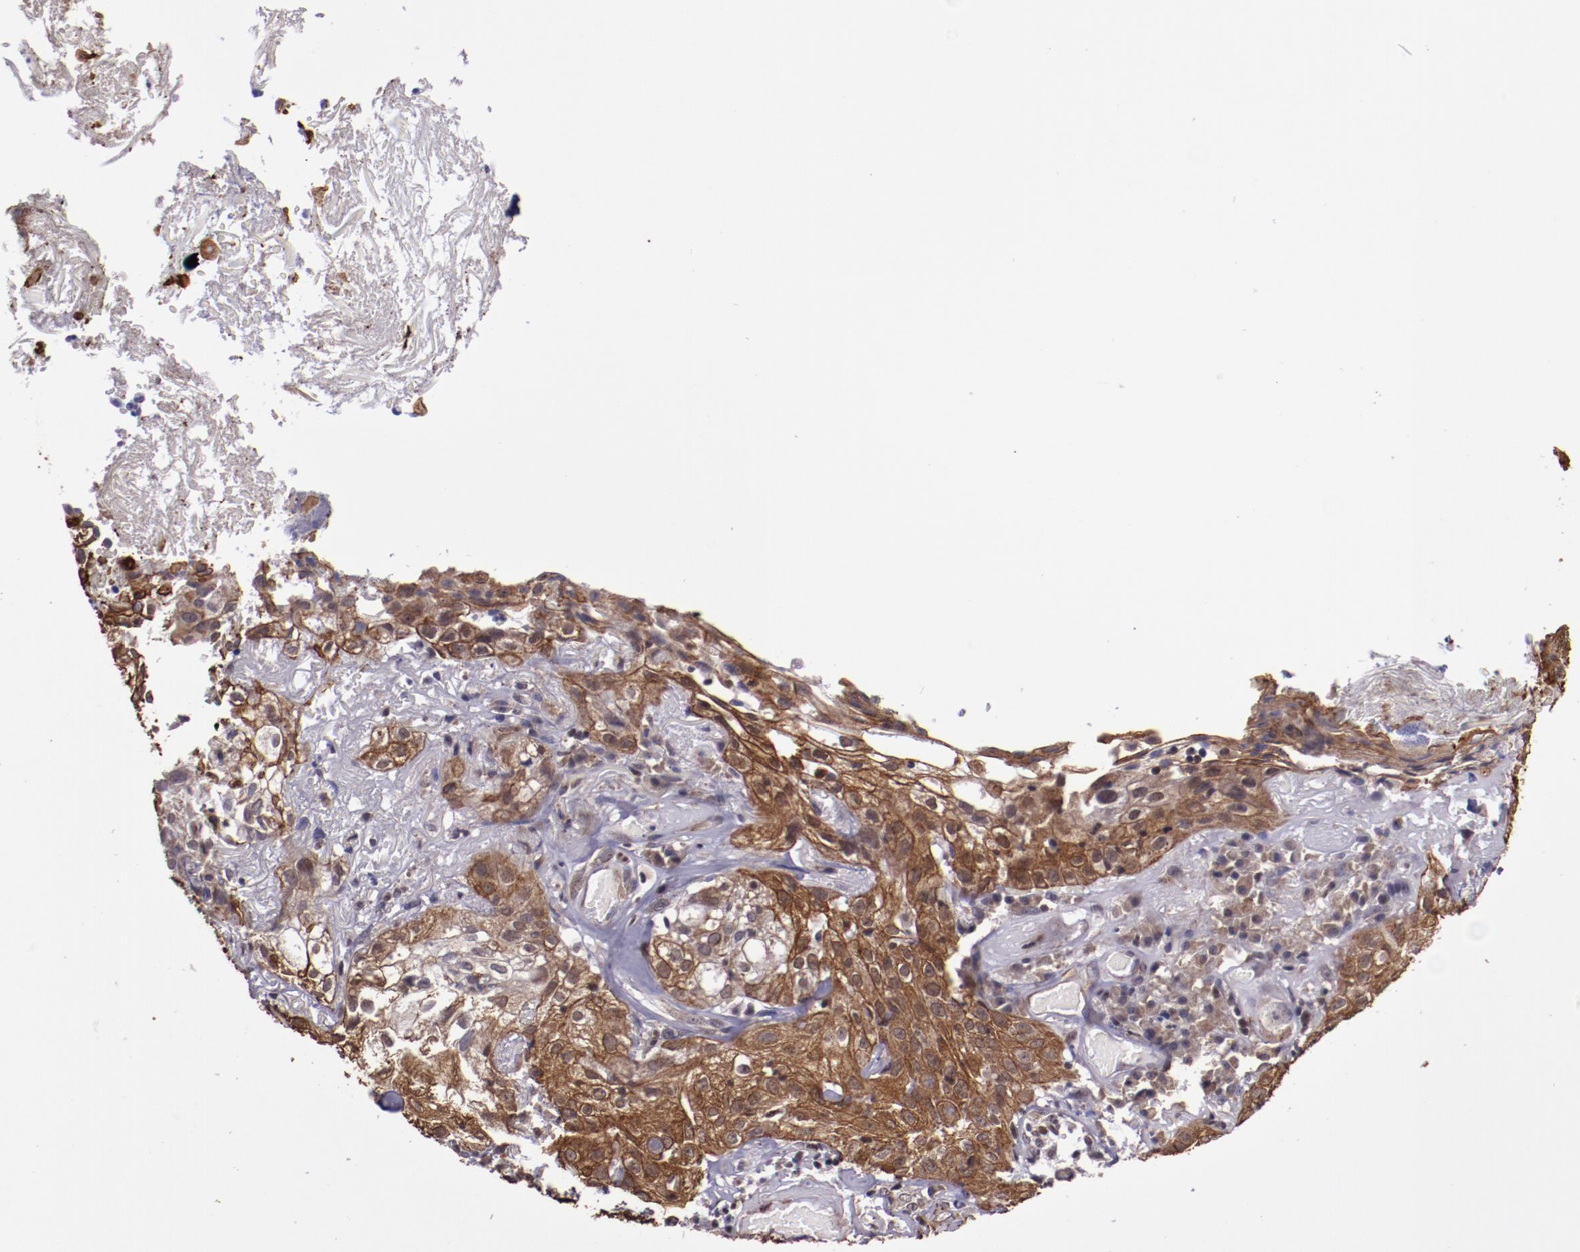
{"staining": {"intensity": "moderate", "quantity": ">75%", "location": "cytoplasmic/membranous"}, "tissue": "skin cancer", "cell_type": "Tumor cells", "image_type": "cancer", "snomed": [{"axis": "morphology", "description": "Squamous cell carcinoma, NOS"}, {"axis": "topography", "description": "Skin"}], "caption": "IHC micrograph of human skin cancer (squamous cell carcinoma) stained for a protein (brown), which exhibits medium levels of moderate cytoplasmic/membranous staining in approximately >75% of tumor cells.", "gene": "ELF1", "patient": {"sex": "male", "age": 65}}